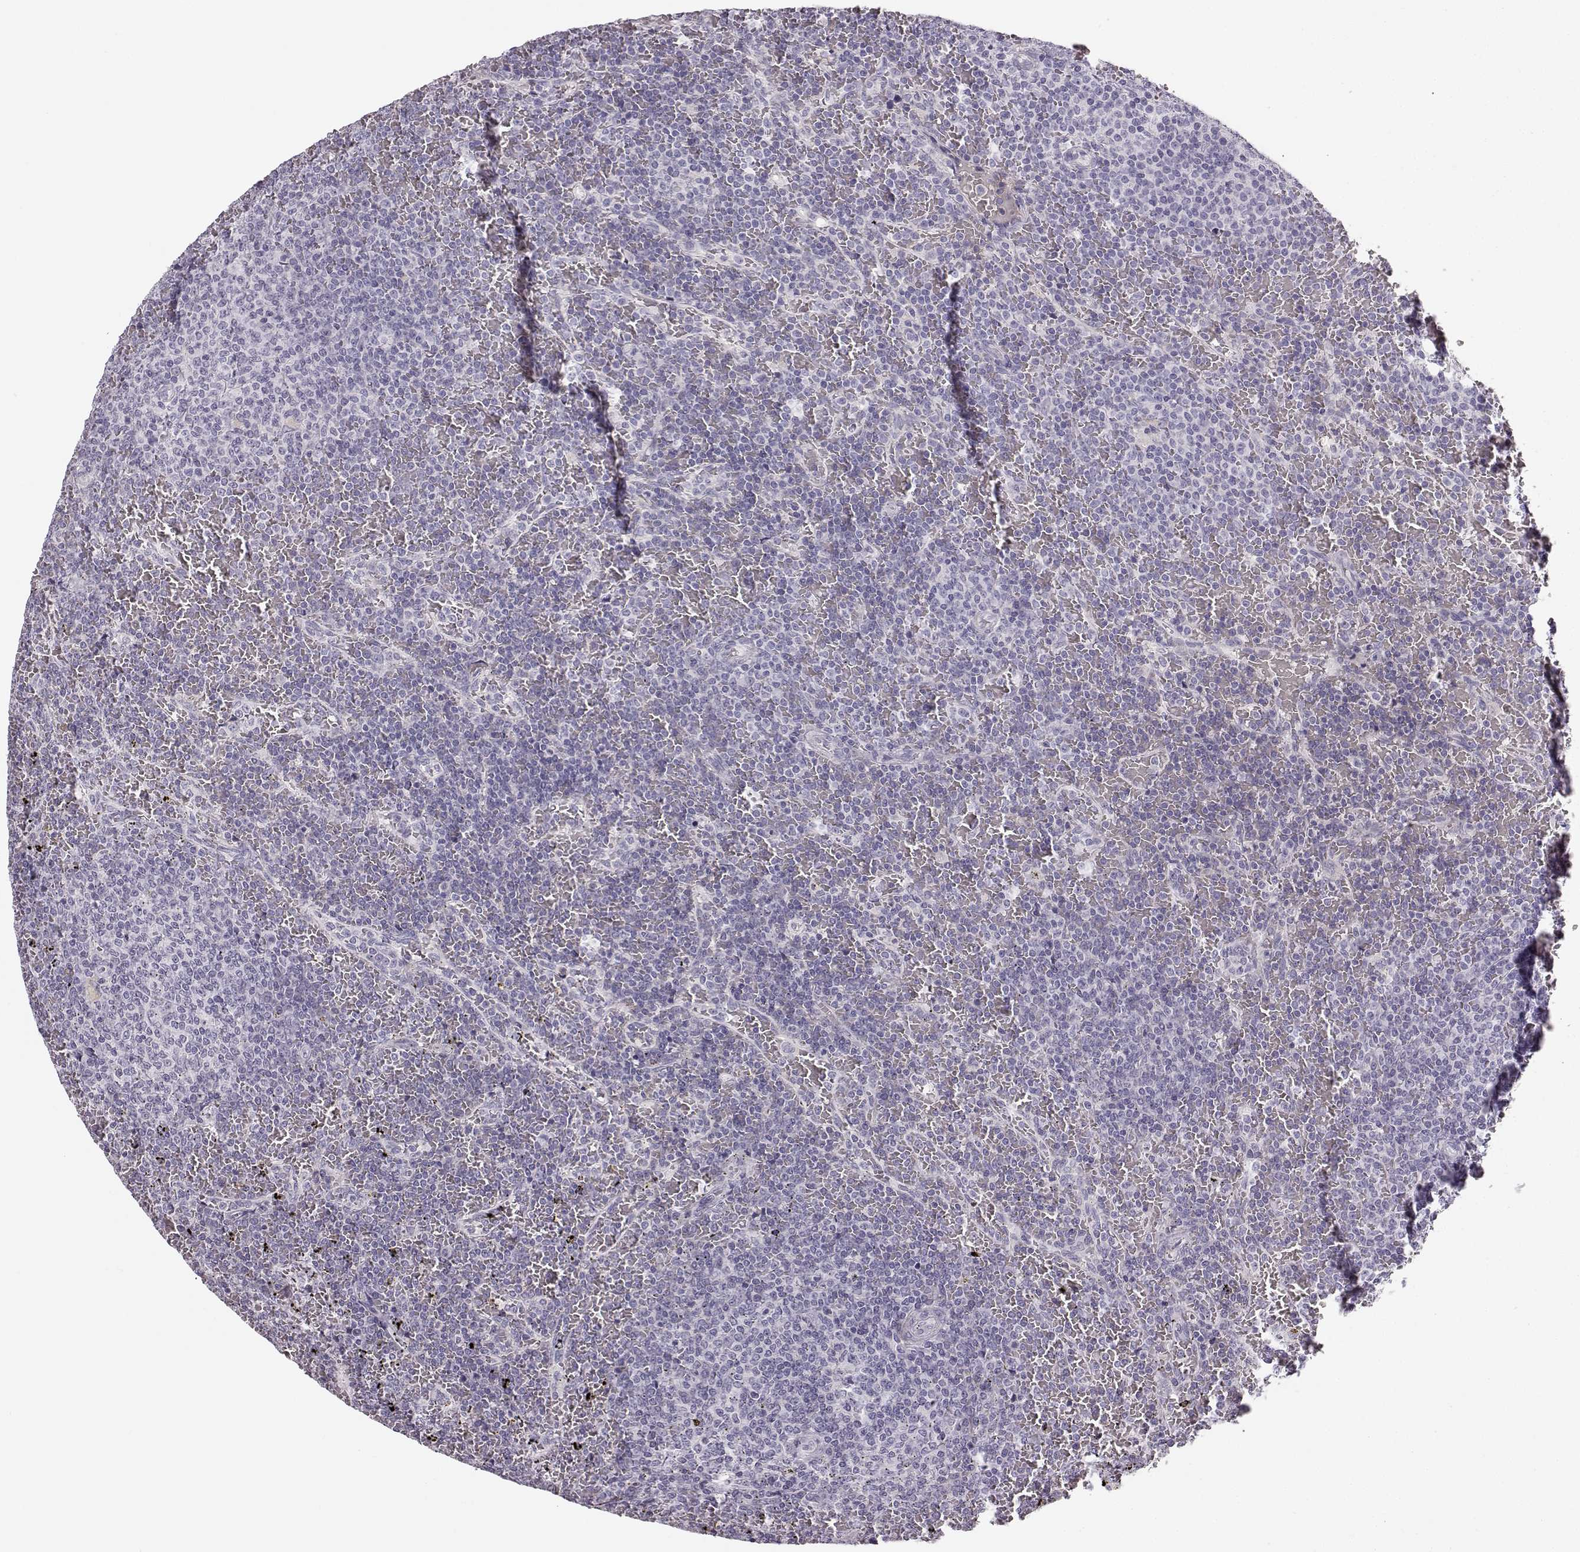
{"staining": {"intensity": "negative", "quantity": "none", "location": "none"}, "tissue": "lymphoma", "cell_type": "Tumor cells", "image_type": "cancer", "snomed": [{"axis": "morphology", "description": "Malignant lymphoma, non-Hodgkin's type, Low grade"}, {"axis": "topography", "description": "Spleen"}], "caption": "The micrograph reveals no significant positivity in tumor cells of lymphoma.", "gene": "KIAA0319", "patient": {"sex": "female", "age": 77}}